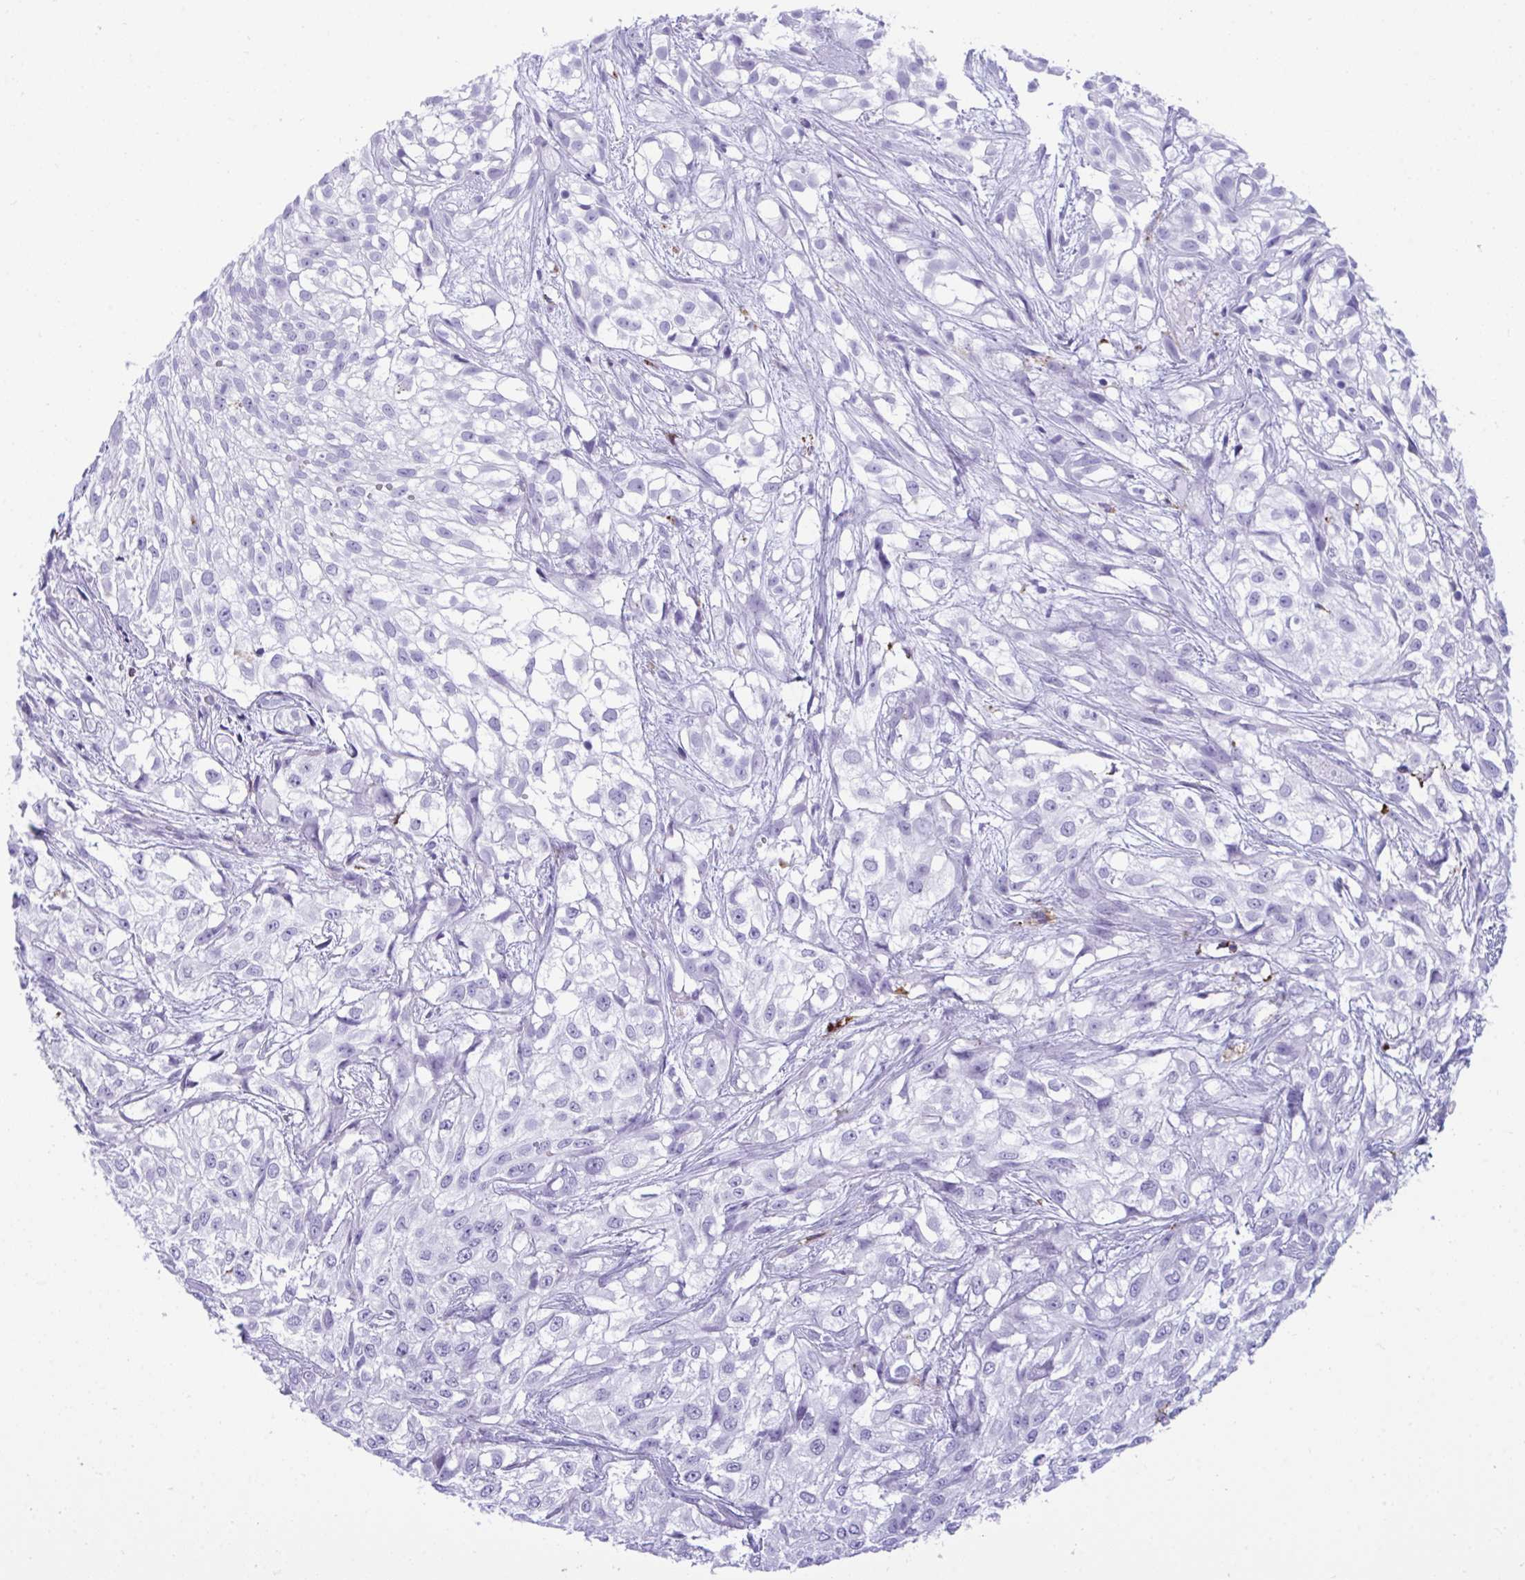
{"staining": {"intensity": "negative", "quantity": "none", "location": "none"}, "tissue": "urothelial cancer", "cell_type": "Tumor cells", "image_type": "cancer", "snomed": [{"axis": "morphology", "description": "Urothelial carcinoma, High grade"}, {"axis": "topography", "description": "Urinary bladder"}], "caption": "This micrograph is of urothelial carcinoma (high-grade) stained with immunohistochemistry to label a protein in brown with the nuclei are counter-stained blue. There is no positivity in tumor cells.", "gene": "CPVL", "patient": {"sex": "male", "age": 56}}